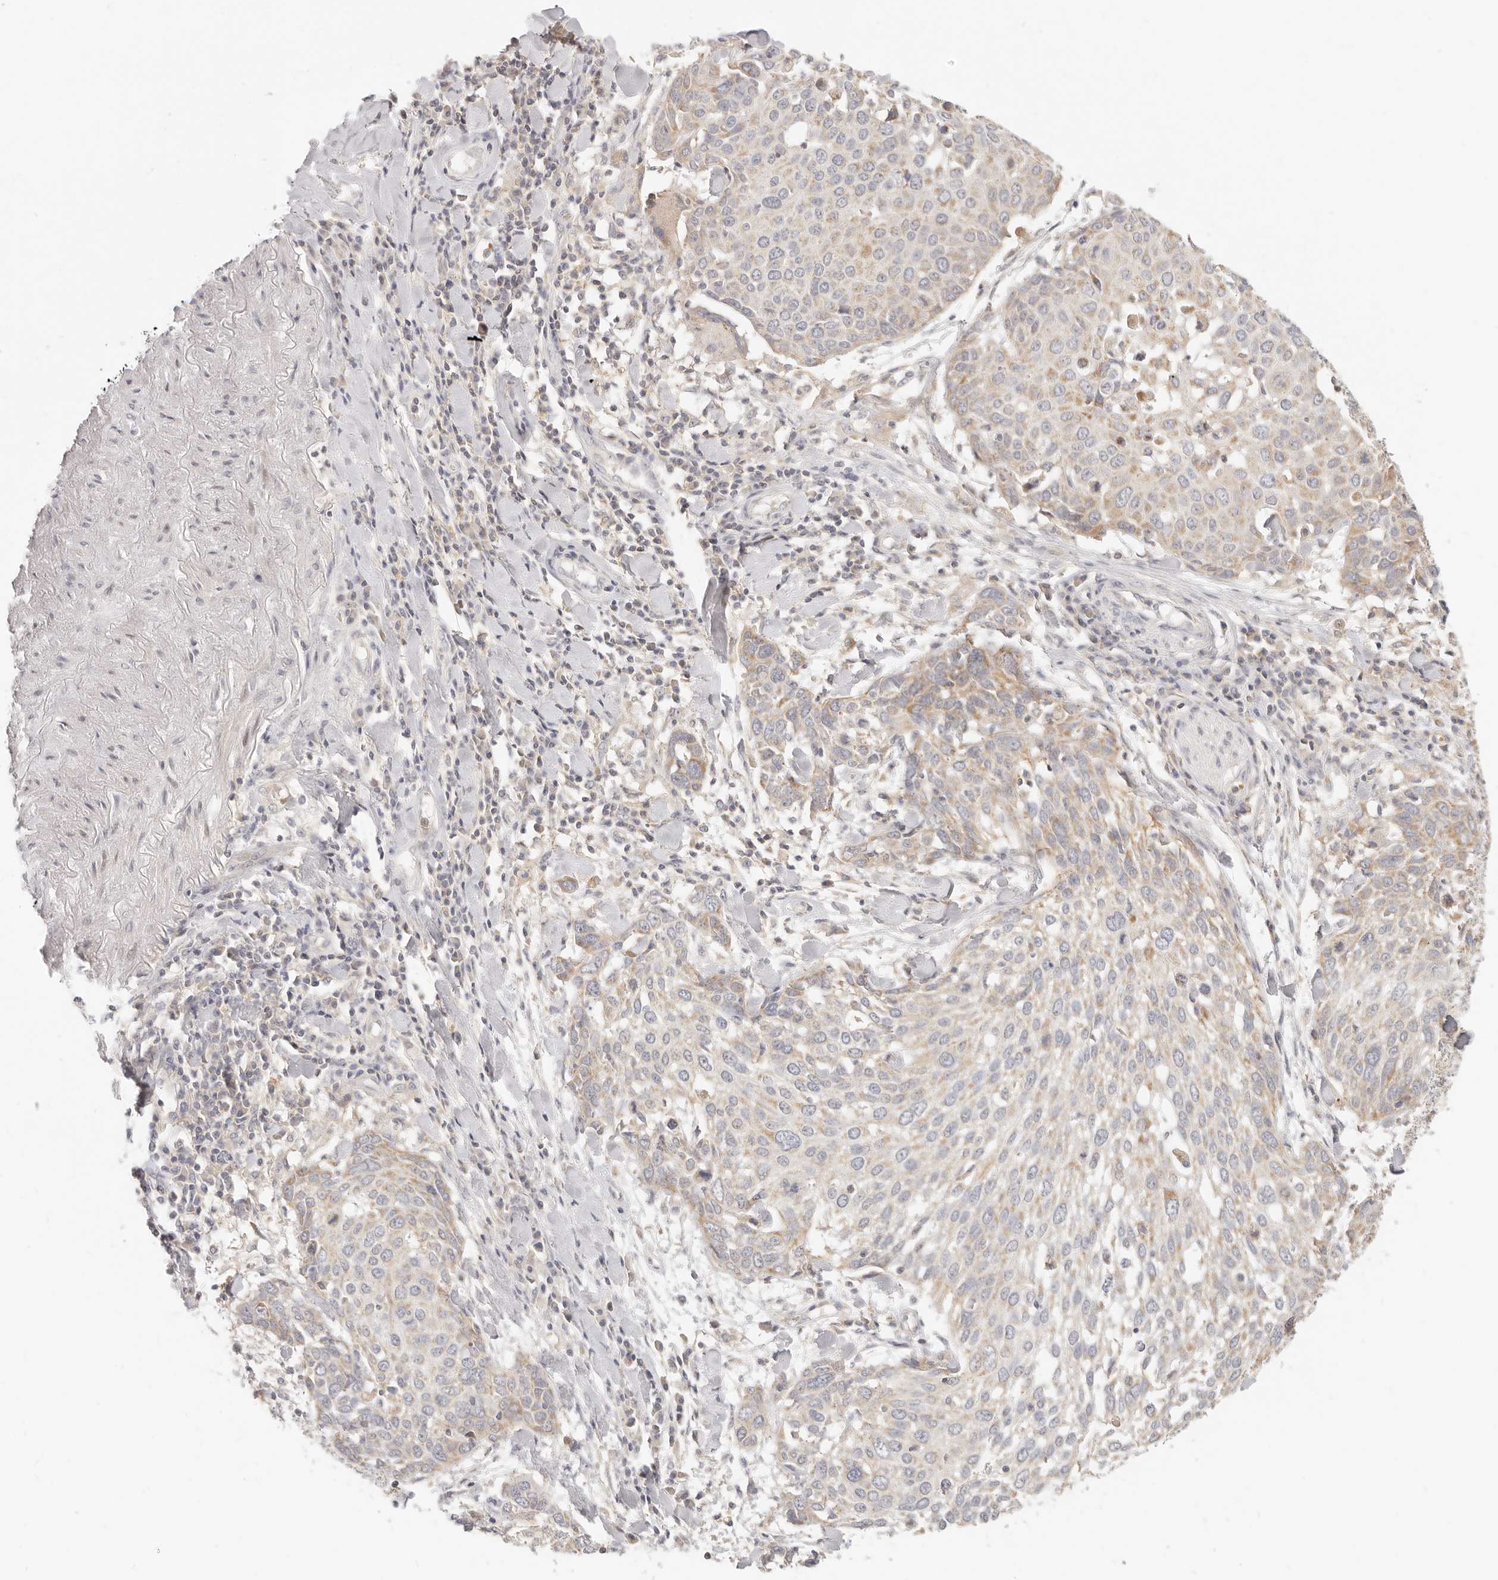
{"staining": {"intensity": "weak", "quantity": "<25%", "location": "cytoplasmic/membranous"}, "tissue": "lung cancer", "cell_type": "Tumor cells", "image_type": "cancer", "snomed": [{"axis": "morphology", "description": "Squamous cell carcinoma, NOS"}, {"axis": "topography", "description": "Lung"}], "caption": "A photomicrograph of lung squamous cell carcinoma stained for a protein displays no brown staining in tumor cells.", "gene": "LTB4R2", "patient": {"sex": "male", "age": 65}}